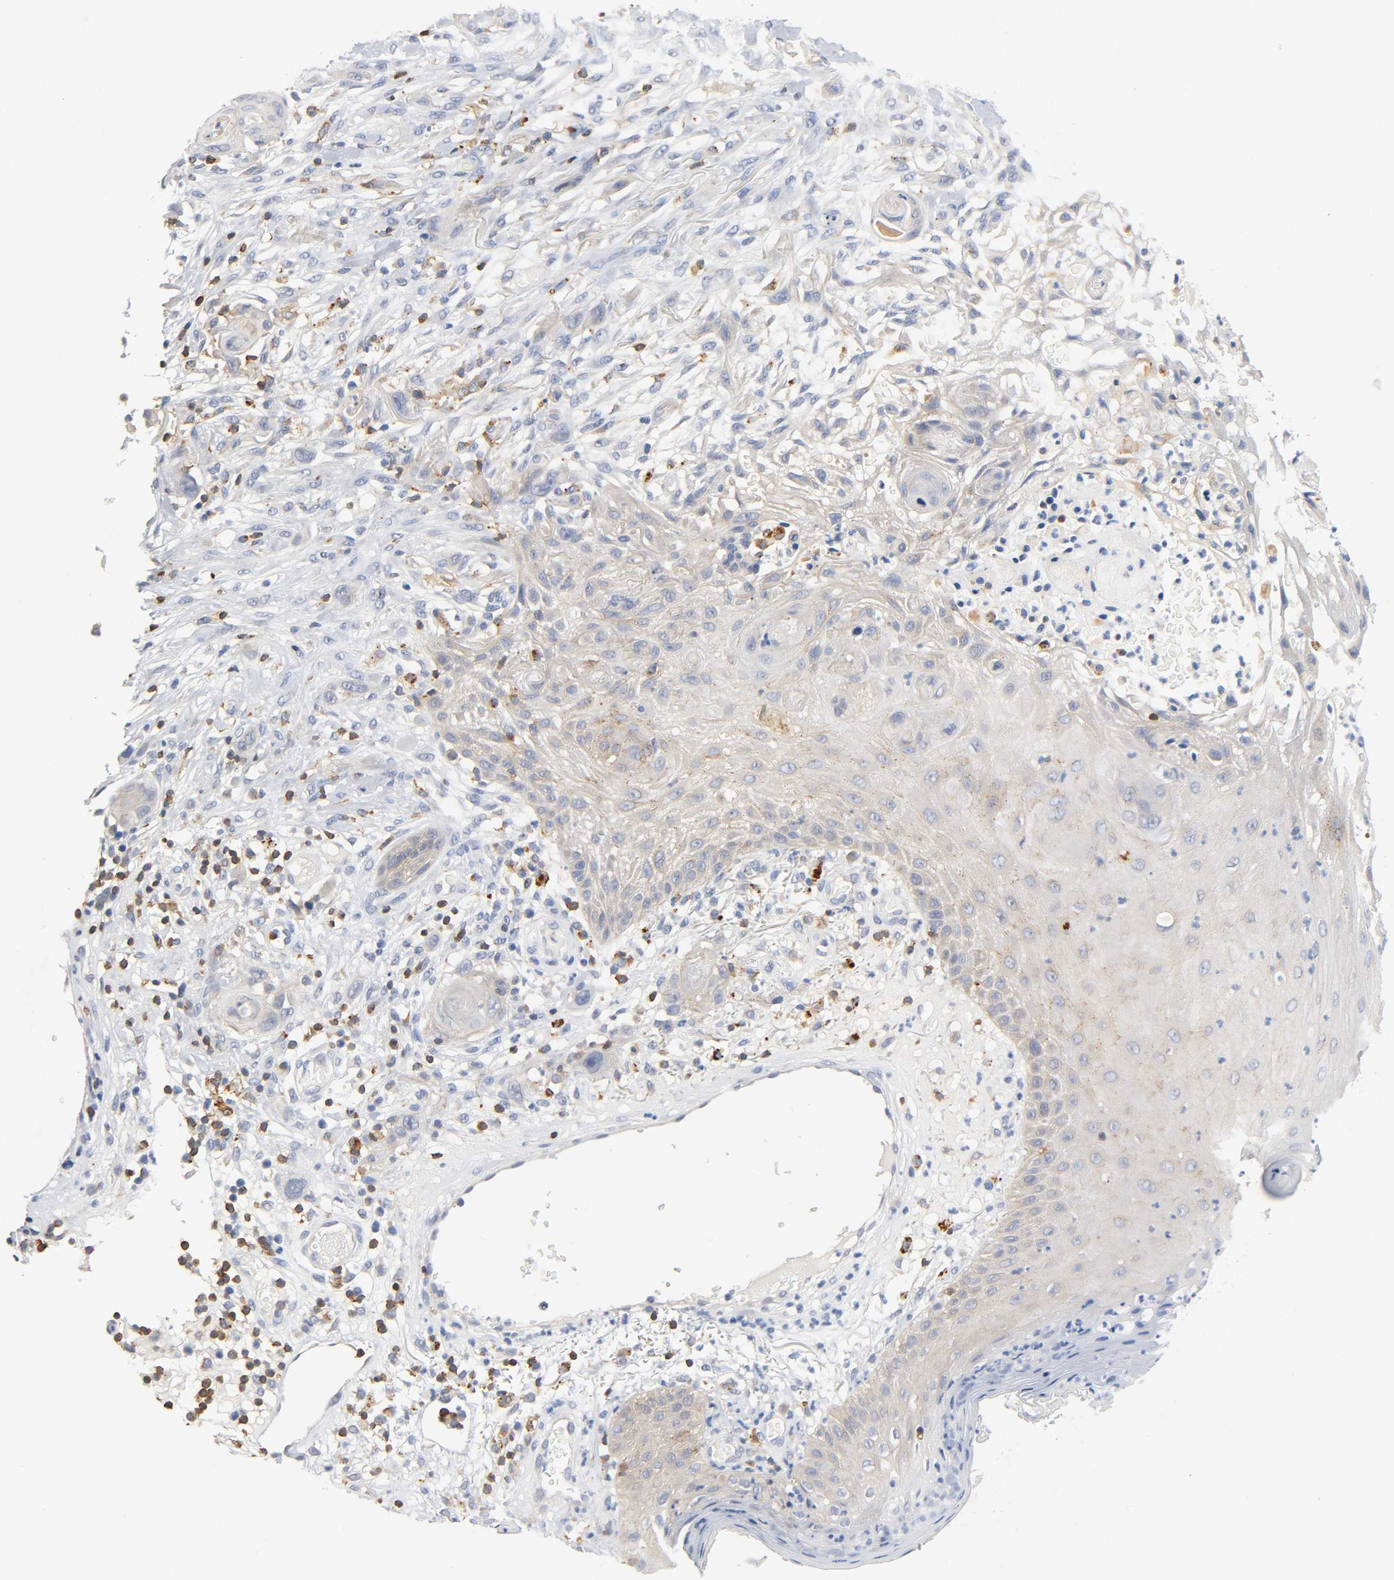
{"staining": {"intensity": "weak", "quantity": "<25%", "location": "cytoplasmic/membranous"}, "tissue": "skin cancer", "cell_type": "Tumor cells", "image_type": "cancer", "snomed": [{"axis": "morphology", "description": "Normal tissue, NOS"}, {"axis": "morphology", "description": "Squamous cell carcinoma, NOS"}, {"axis": "topography", "description": "Skin"}], "caption": "Immunohistochemistry of skin squamous cell carcinoma shows no positivity in tumor cells.", "gene": "UCKL1", "patient": {"sex": "female", "age": 59}}